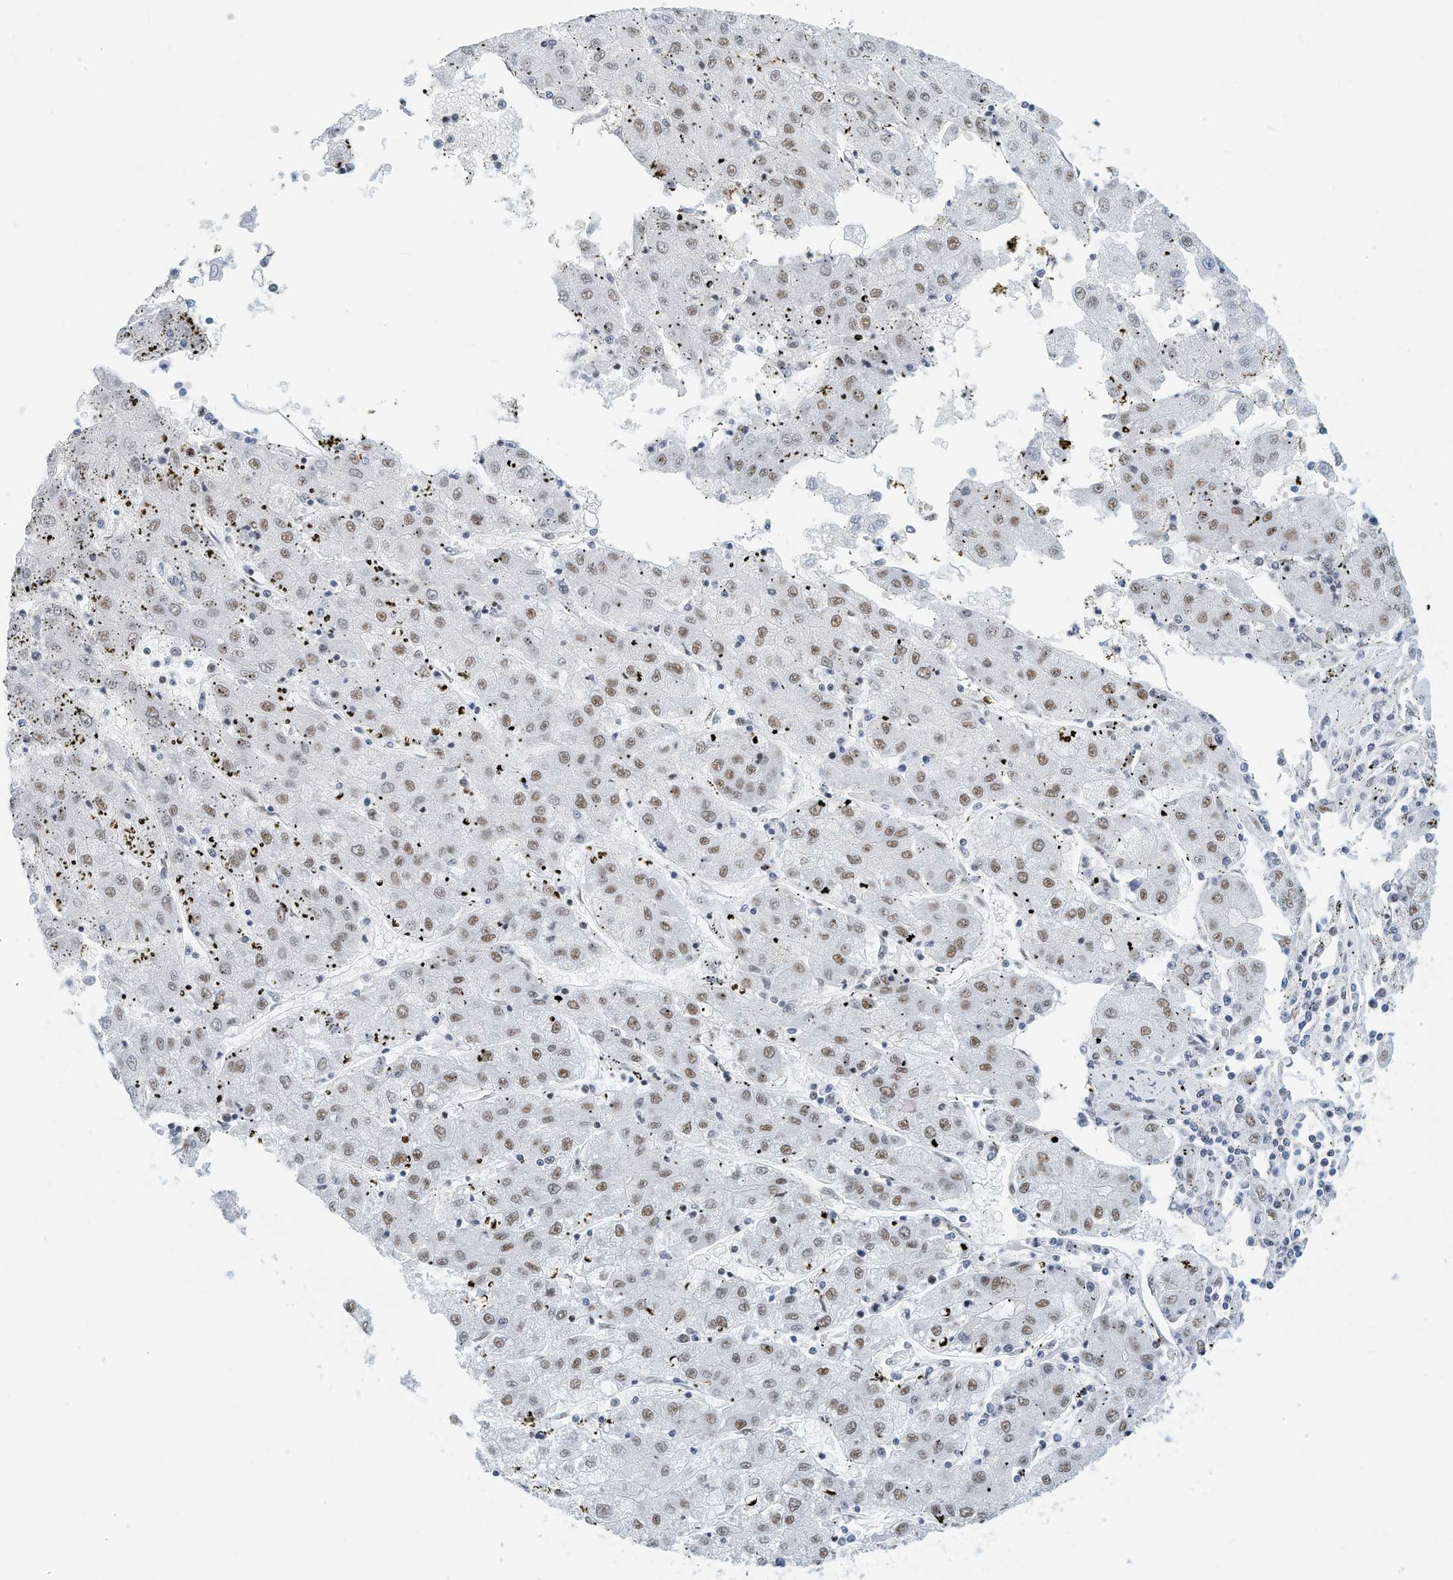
{"staining": {"intensity": "weak", "quantity": "25%-75%", "location": "nuclear"}, "tissue": "liver cancer", "cell_type": "Tumor cells", "image_type": "cancer", "snomed": [{"axis": "morphology", "description": "Carcinoma, Hepatocellular, NOS"}, {"axis": "topography", "description": "Liver"}], "caption": "Protein staining displays weak nuclear expression in about 25%-75% of tumor cells in hepatocellular carcinoma (liver).", "gene": "ARHGAP28", "patient": {"sex": "male", "age": 72}}